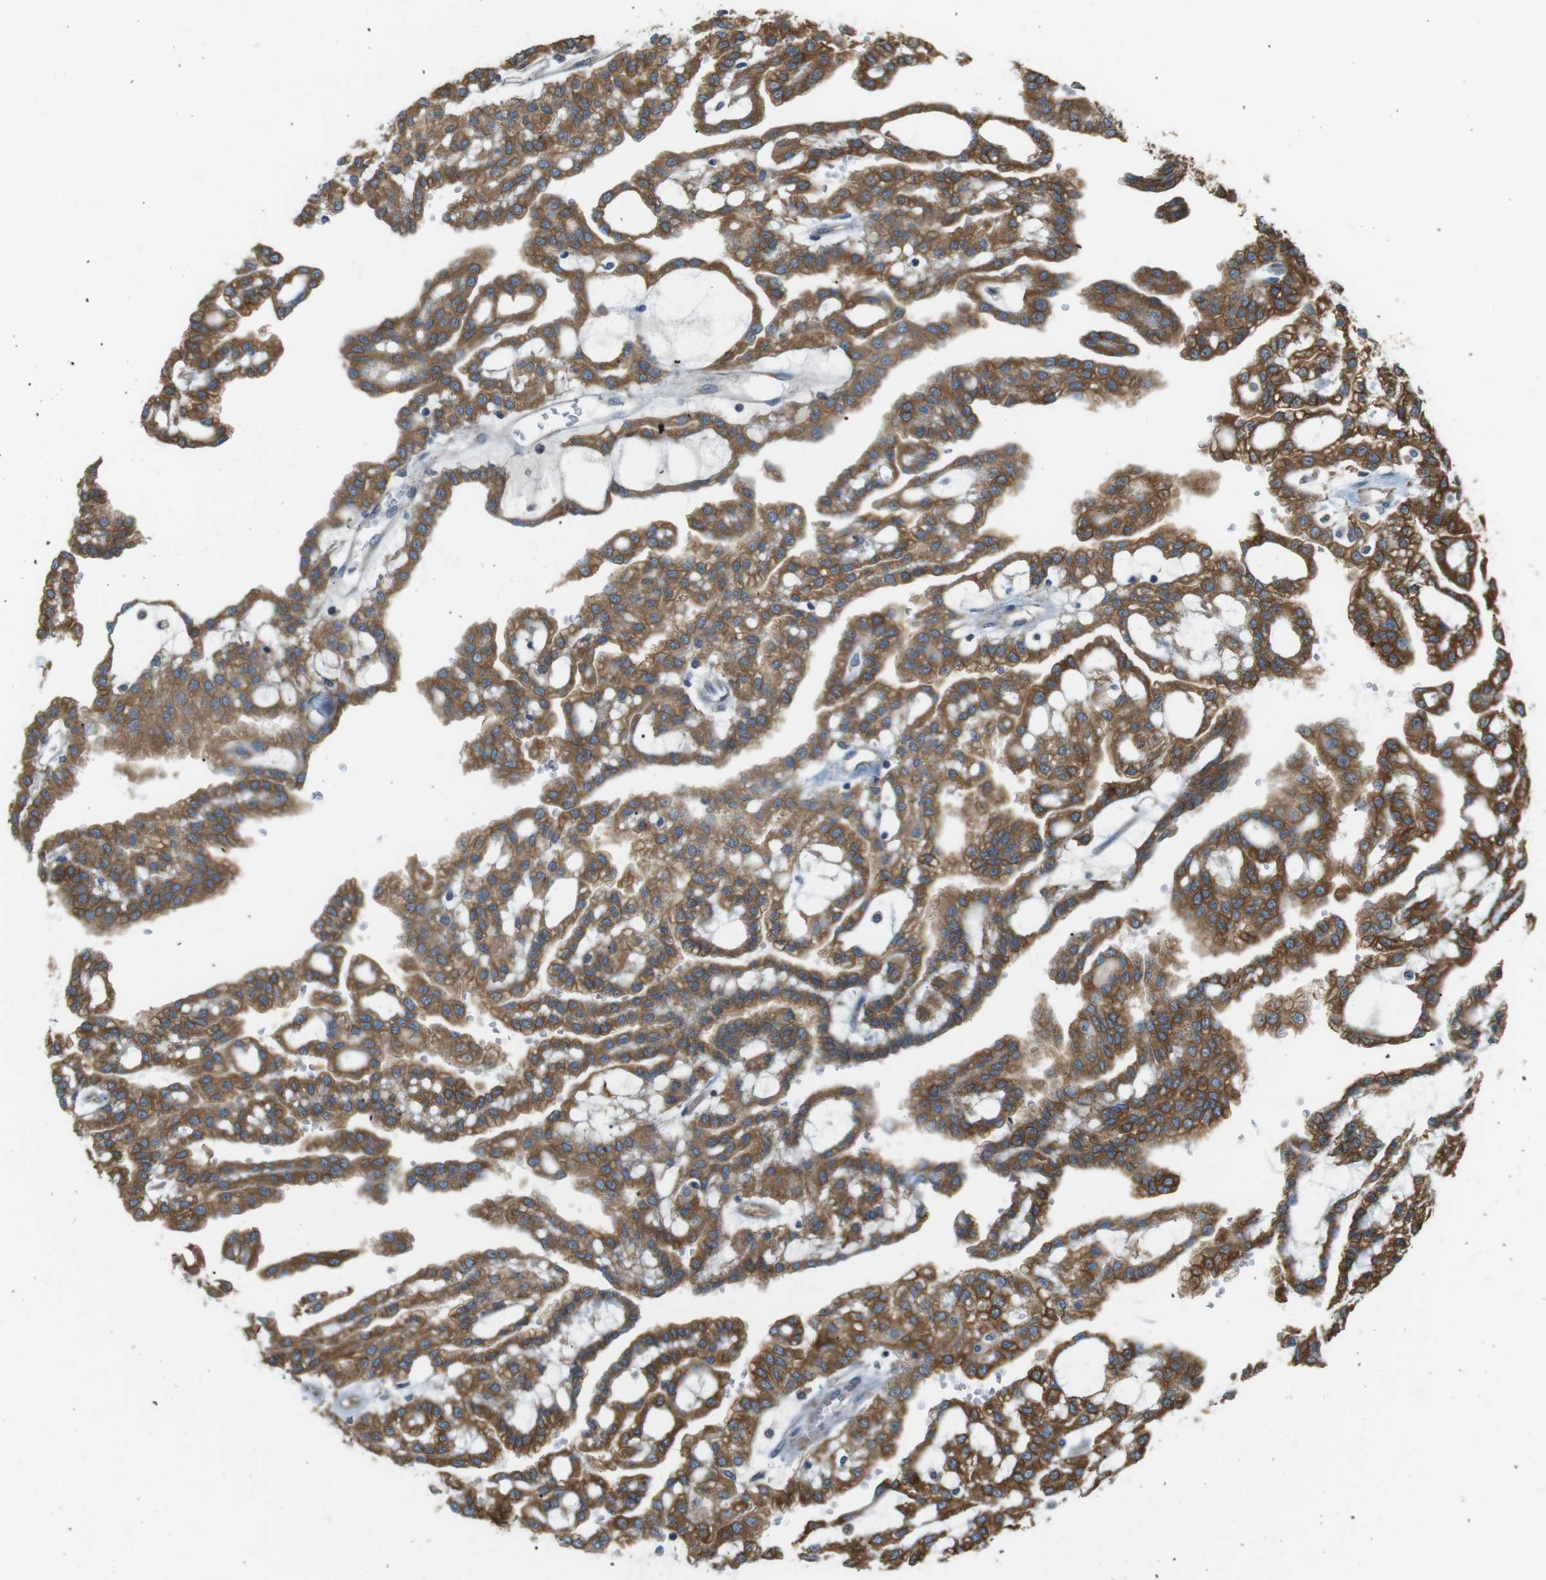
{"staining": {"intensity": "strong", "quantity": ">75%", "location": "cytoplasmic/membranous"}, "tissue": "renal cancer", "cell_type": "Tumor cells", "image_type": "cancer", "snomed": [{"axis": "morphology", "description": "Adenocarcinoma, NOS"}, {"axis": "topography", "description": "Kidney"}], "caption": "Adenocarcinoma (renal) tissue reveals strong cytoplasmic/membranous expression in approximately >75% of tumor cells, visualized by immunohistochemistry.", "gene": "PEPD", "patient": {"sex": "male", "age": 63}}